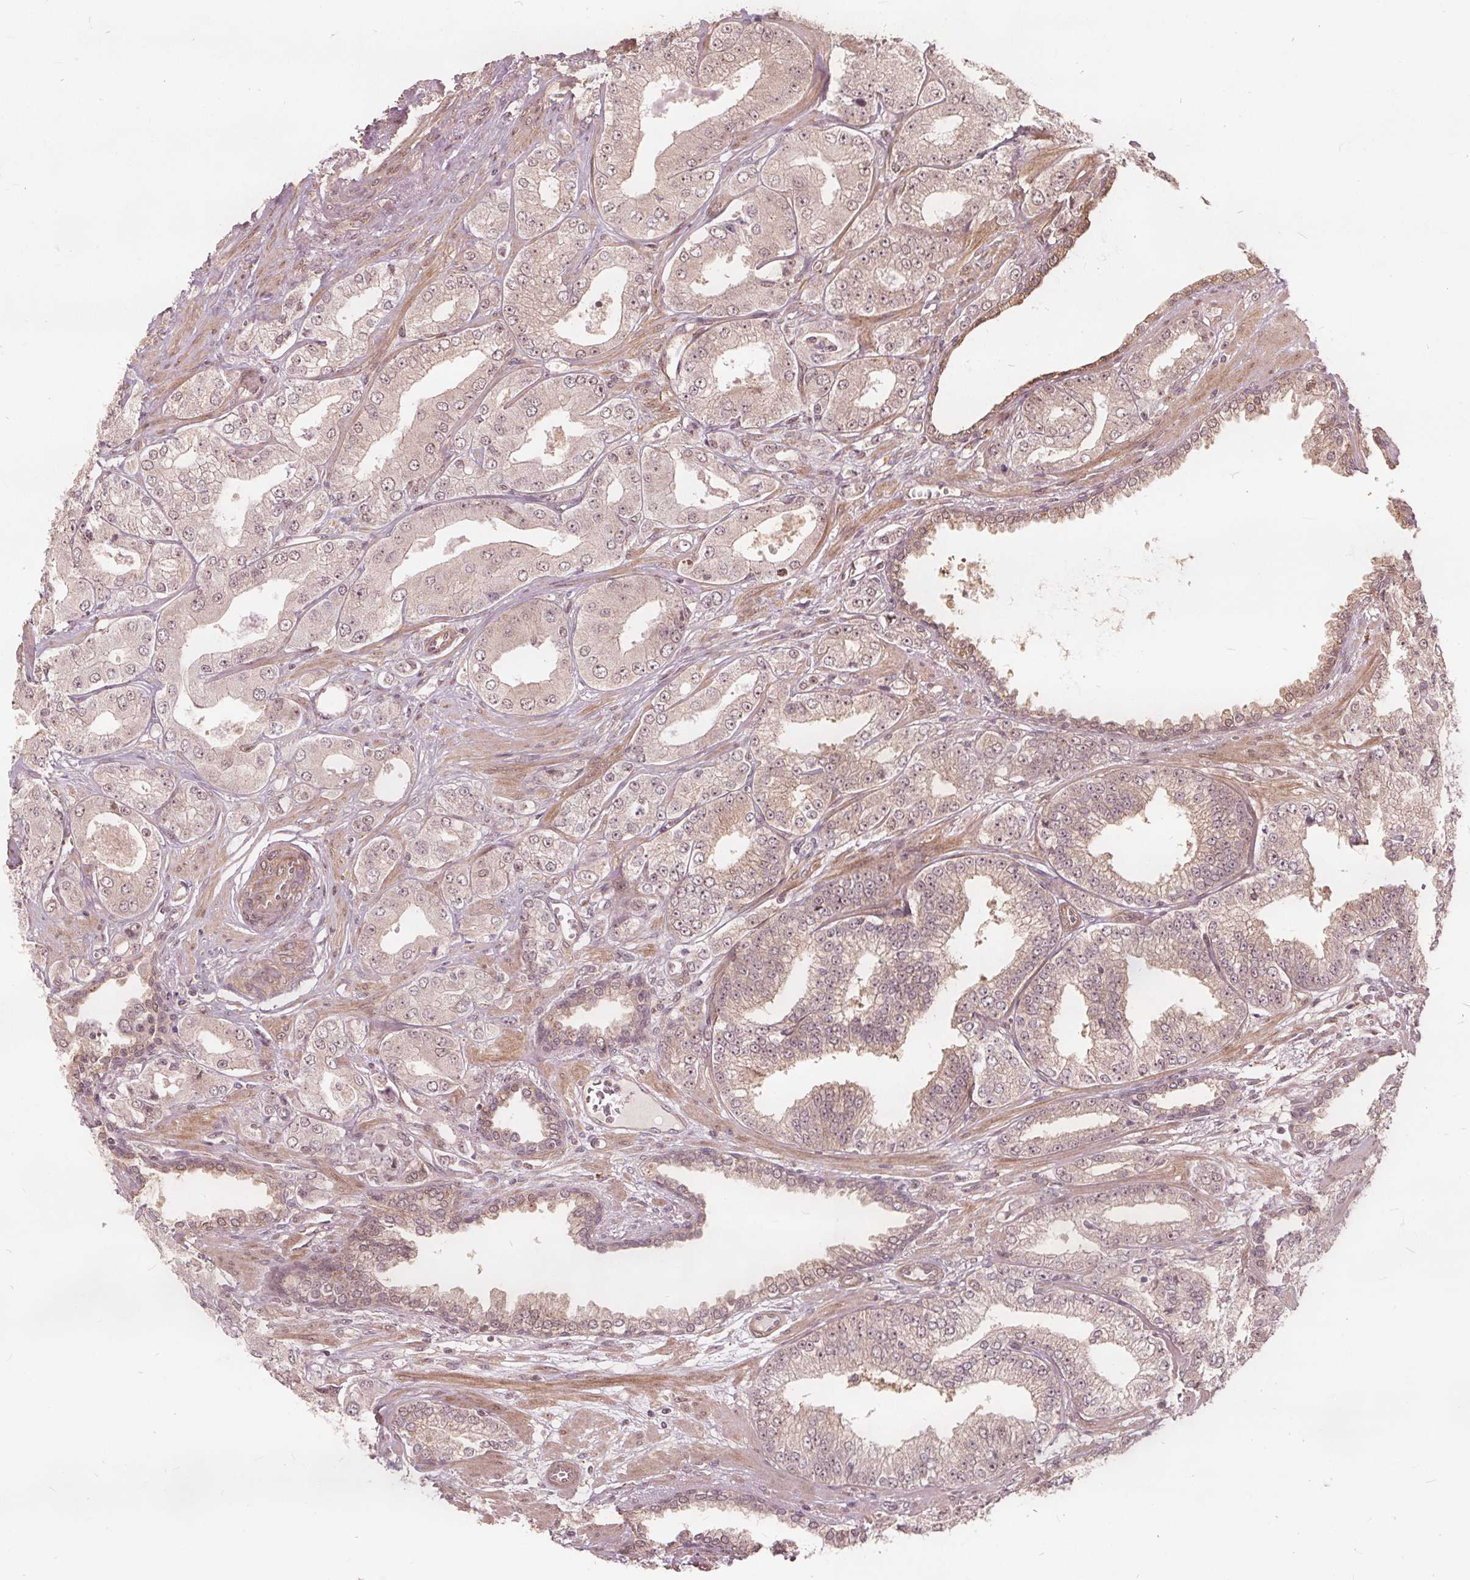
{"staining": {"intensity": "weak", "quantity": "<25%", "location": "cytoplasmic/membranous"}, "tissue": "prostate cancer", "cell_type": "Tumor cells", "image_type": "cancer", "snomed": [{"axis": "morphology", "description": "Adenocarcinoma, Low grade"}, {"axis": "topography", "description": "Prostate"}], "caption": "Protein analysis of low-grade adenocarcinoma (prostate) displays no significant expression in tumor cells.", "gene": "PPP1CB", "patient": {"sex": "male", "age": 60}}